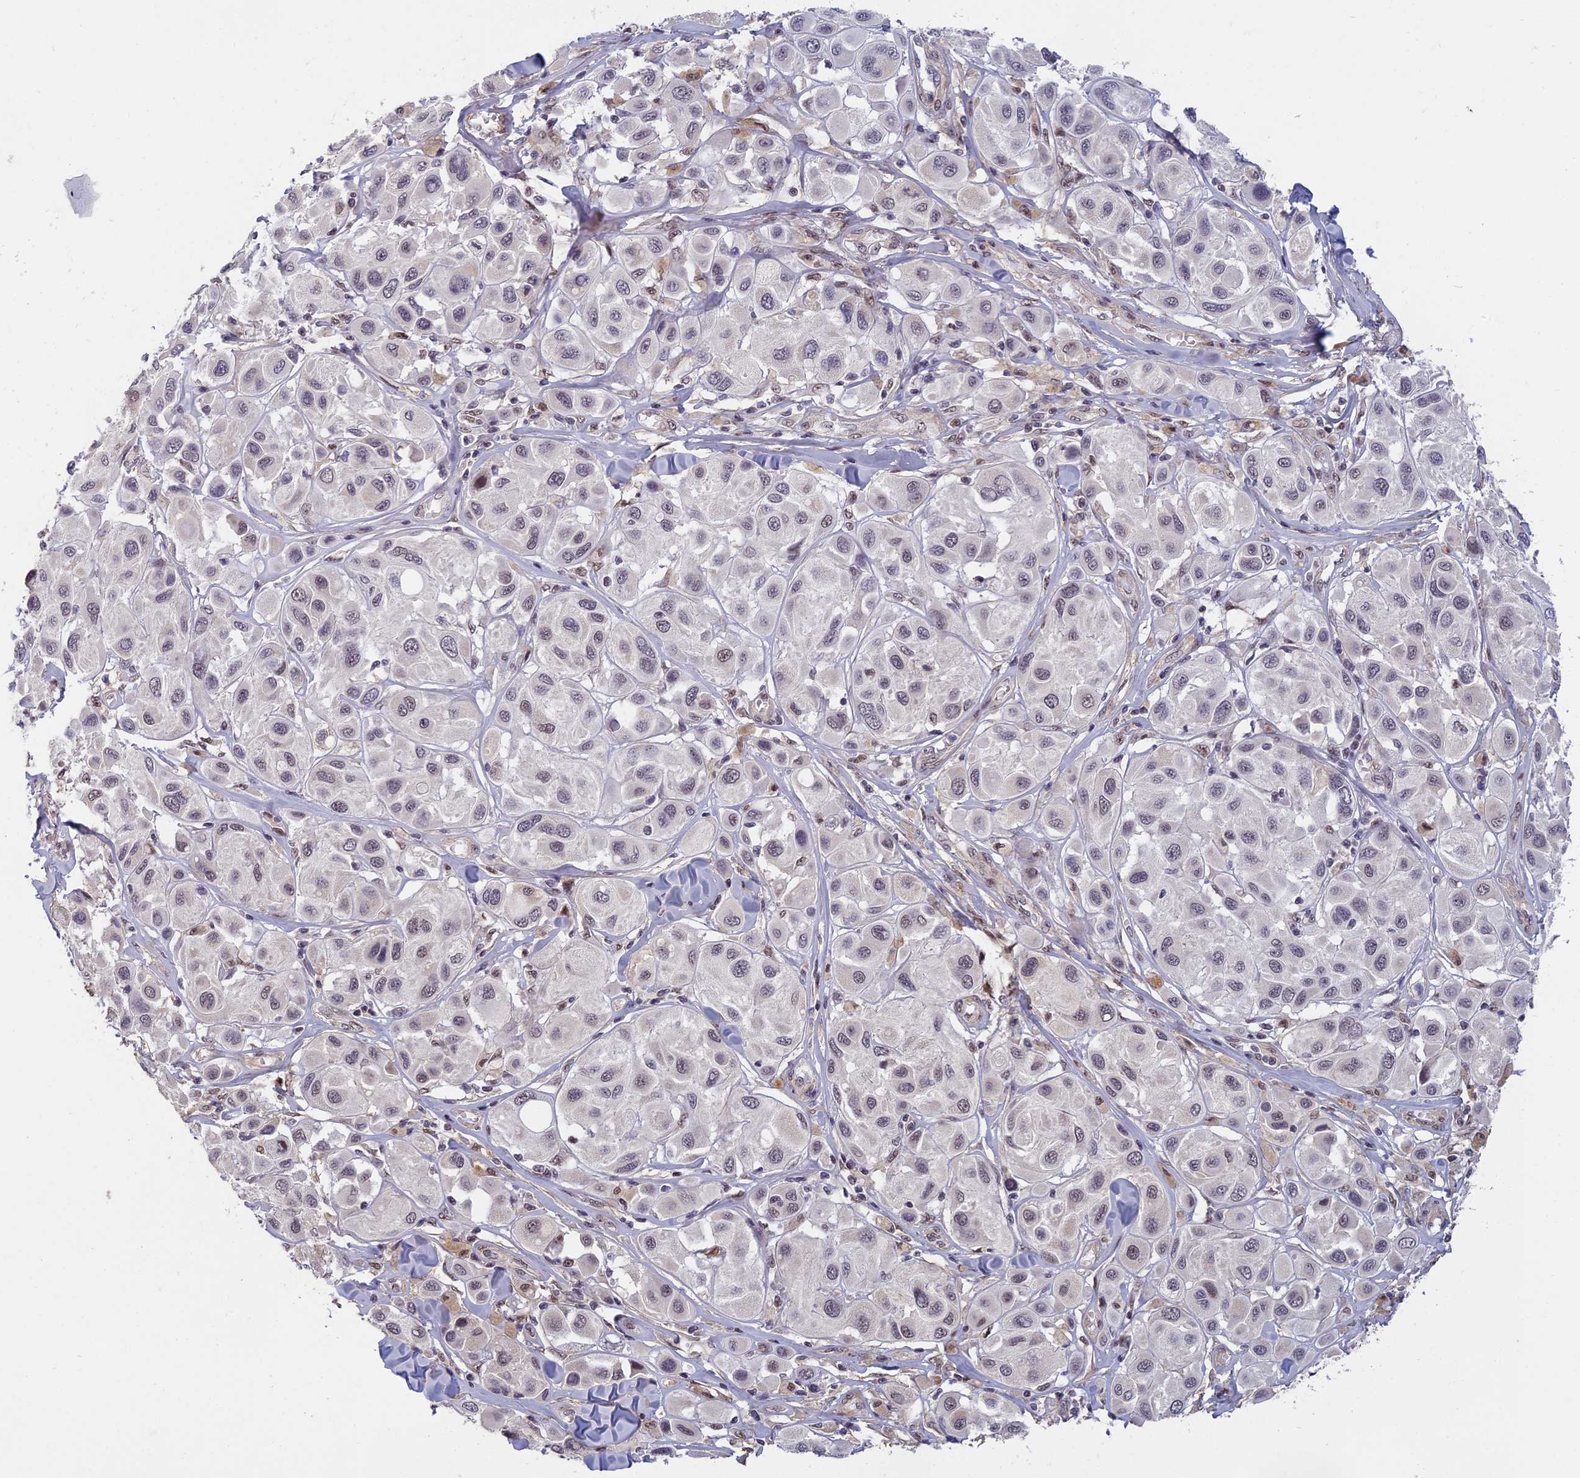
{"staining": {"intensity": "weak", "quantity": "25%-75%", "location": "nuclear"}, "tissue": "melanoma", "cell_type": "Tumor cells", "image_type": "cancer", "snomed": [{"axis": "morphology", "description": "Malignant melanoma, Metastatic site"}, {"axis": "topography", "description": "Skin"}], "caption": "IHC image of neoplastic tissue: melanoma stained using immunohistochemistry (IHC) displays low levels of weak protein expression localized specifically in the nuclear of tumor cells, appearing as a nuclear brown color.", "gene": "MORF4L1", "patient": {"sex": "male", "age": 41}}